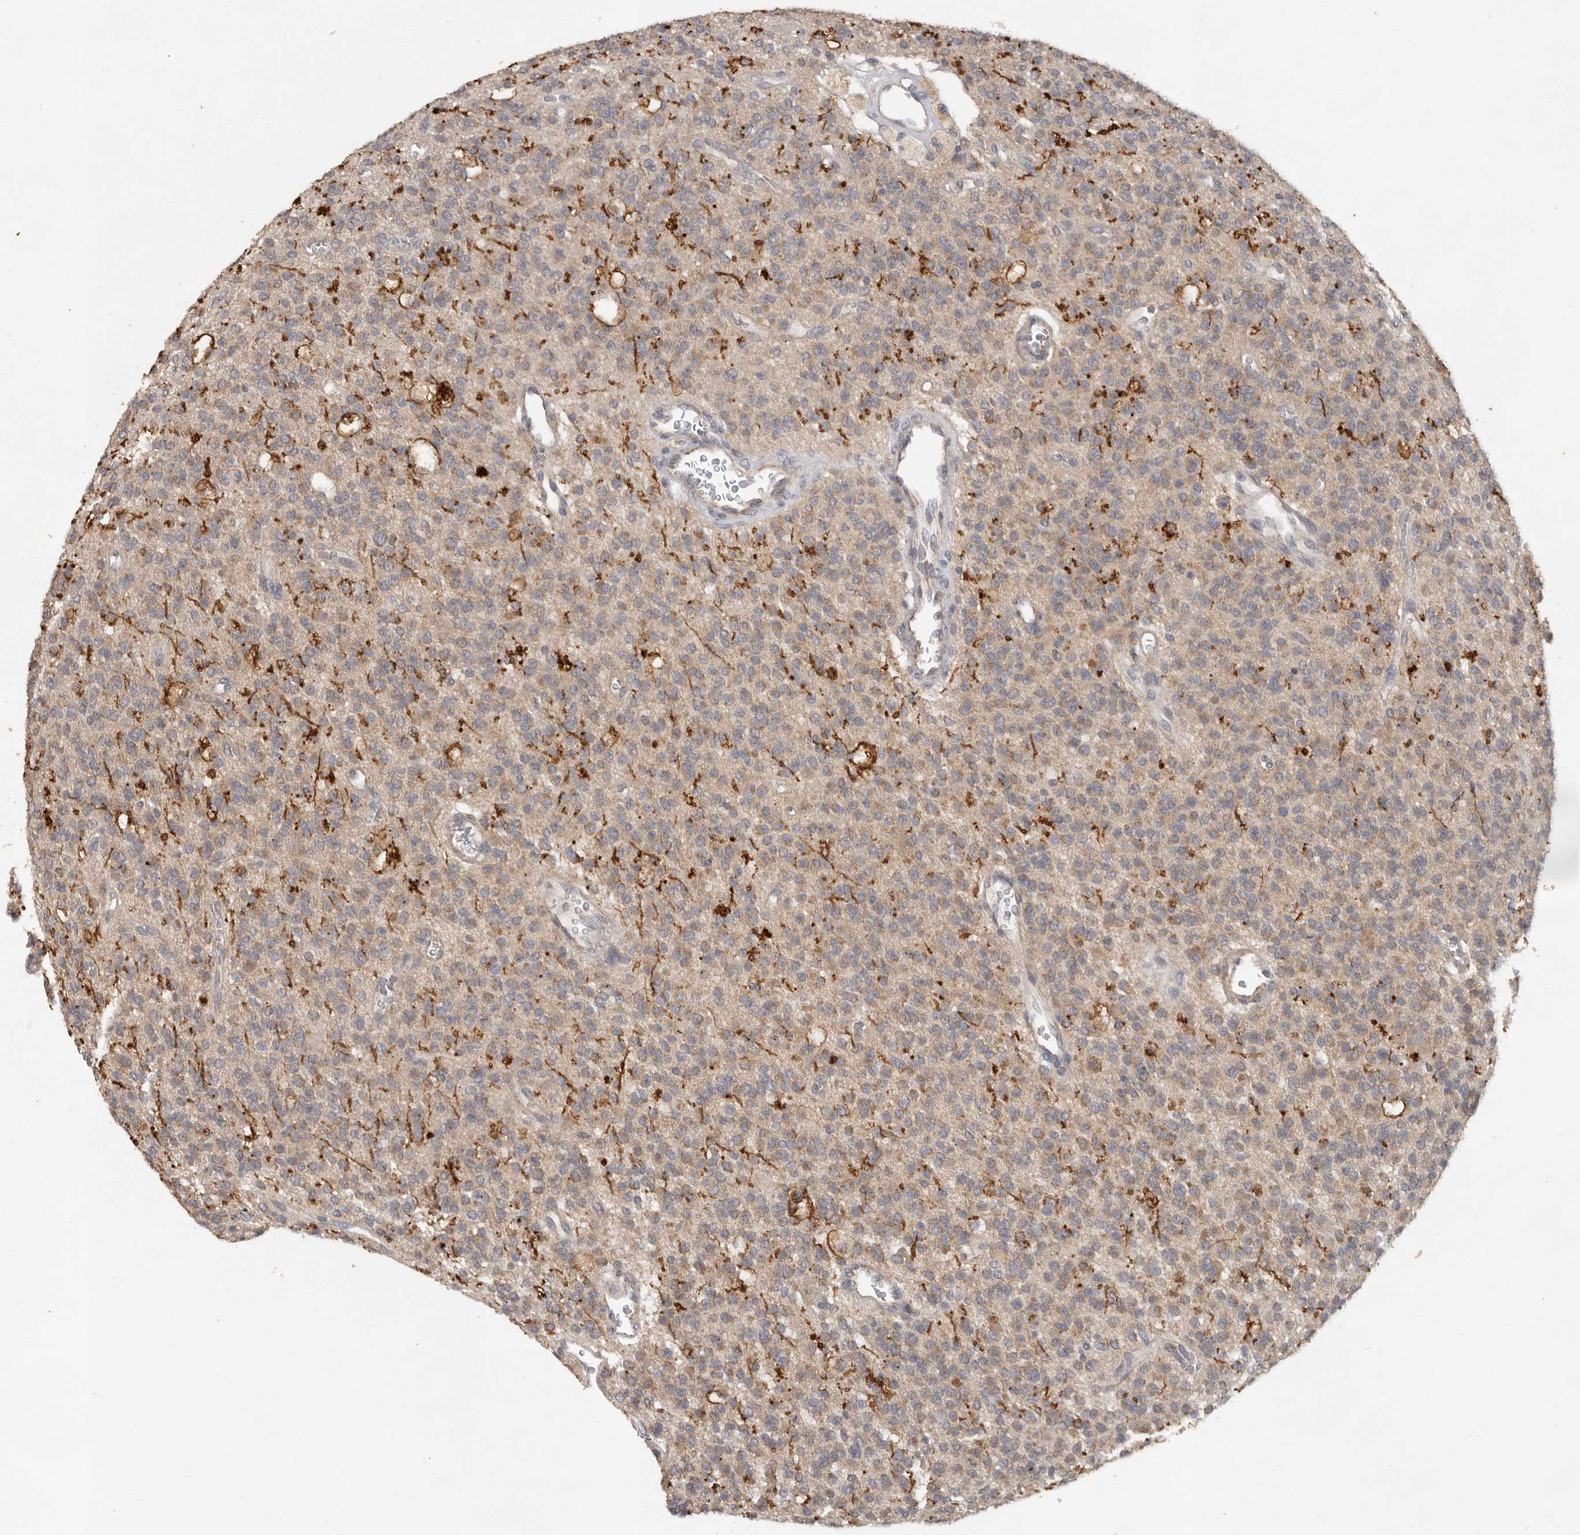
{"staining": {"intensity": "negative", "quantity": "none", "location": "none"}, "tissue": "glioma", "cell_type": "Tumor cells", "image_type": "cancer", "snomed": [{"axis": "morphology", "description": "Glioma, malignant, High grade"}, {"axis": "topography", "description": "Brain"}], "caption": "This photomicrograph is of glioma stained with IHC to label a protein in brown with the nuclei are counter-stained blue. There is no staining in tumor cells.", "gene": "MTF1", "patient": {"sex": "male", "age": 34}}